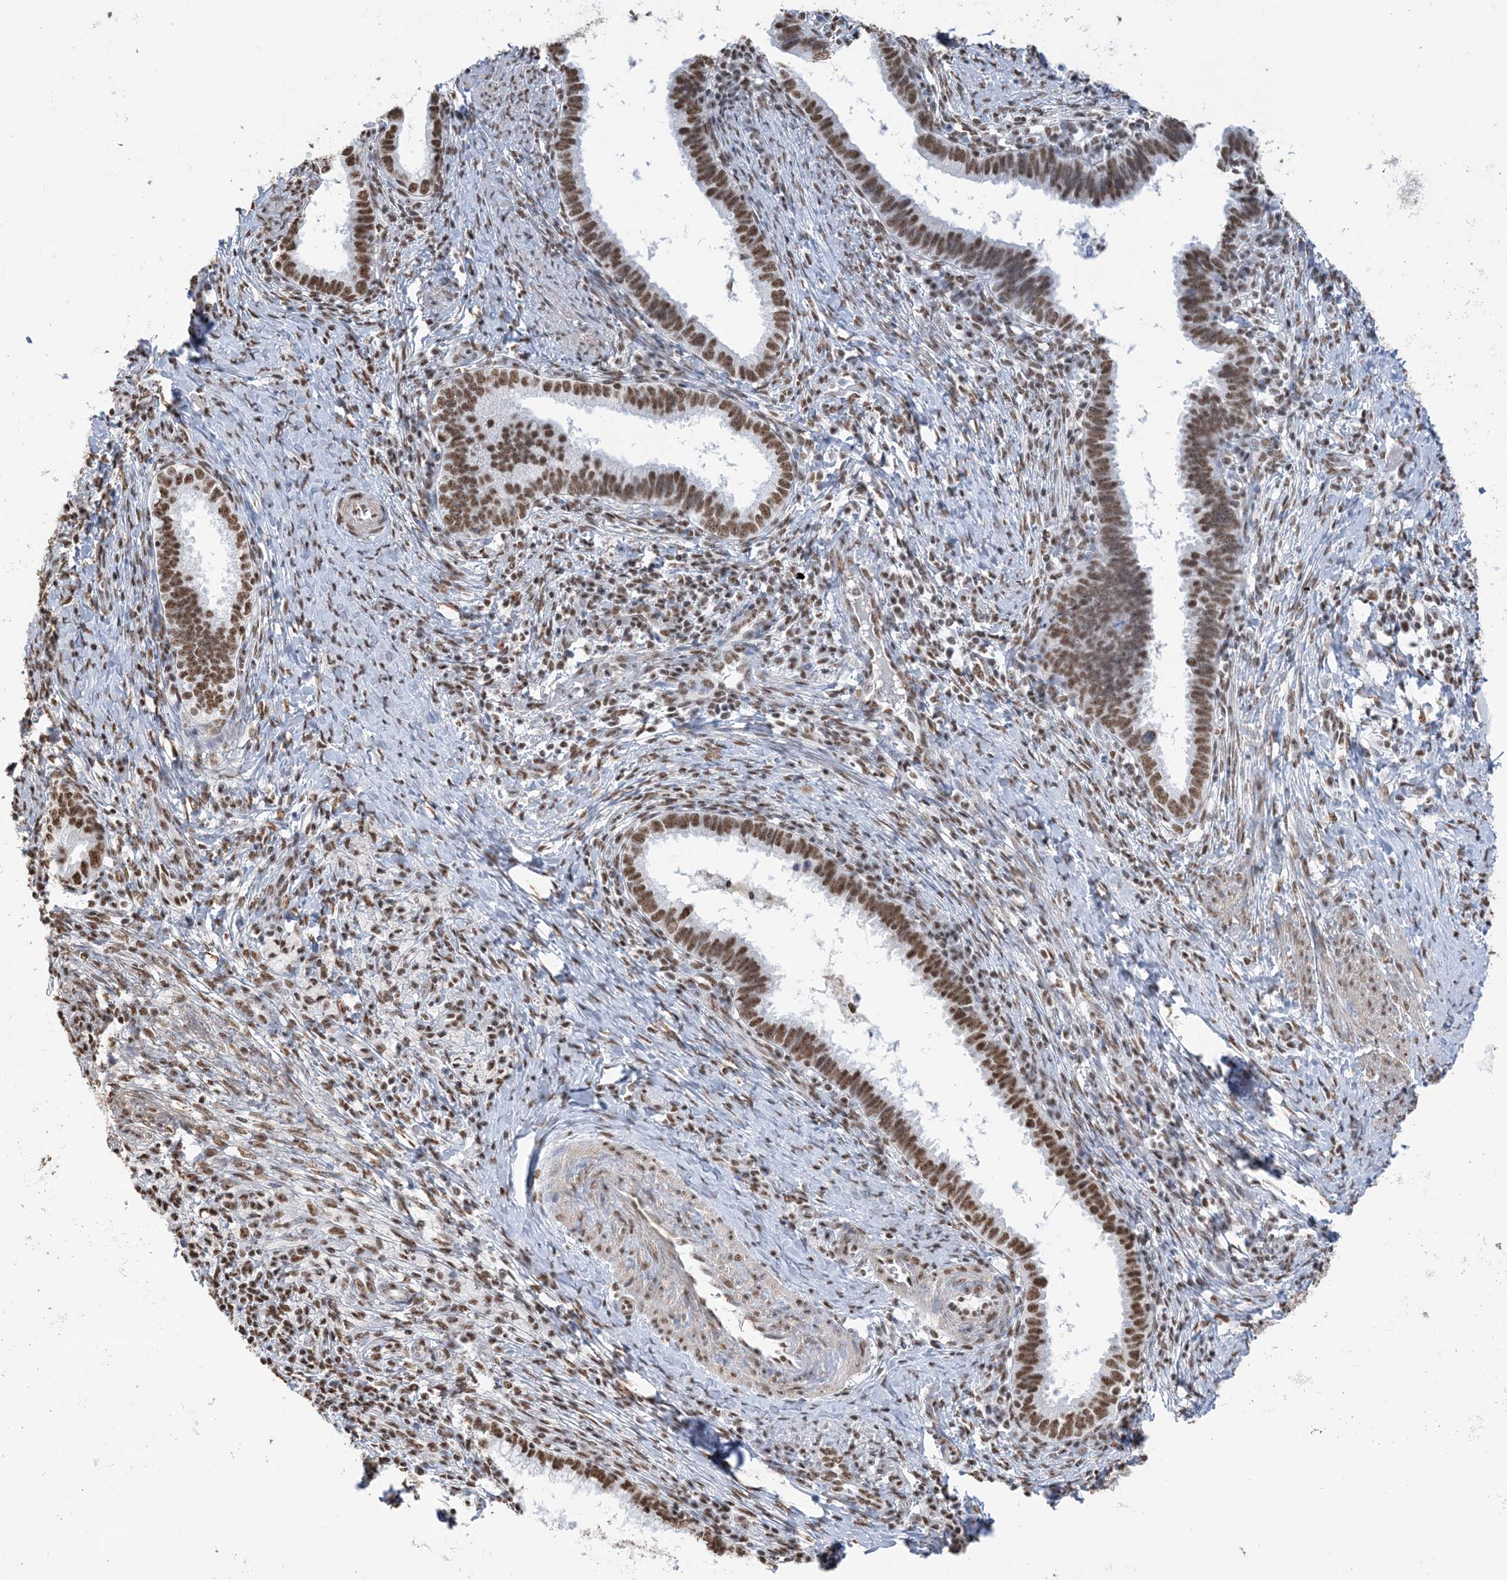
{"staining": {"intensity": "moderate", "quantity": ">75%", "location": "nuclear"}, "tissue": "cervical cancer", "cell_type": "Tumor cells", "image_type": "cancer", "snomed": [{"axis": "morphology", "description": "Adenocarcinoma, NOS"}, {"axis": "topography", "description": "Cervix"}], "caption": "This micrograph exhibits IHC staining of human cervical cancer, with medium moderate nuclear expression in approximately >75% of tumor cells.", "gene": "ZNF792", "patient": {"sex": "female", "age": 36}}